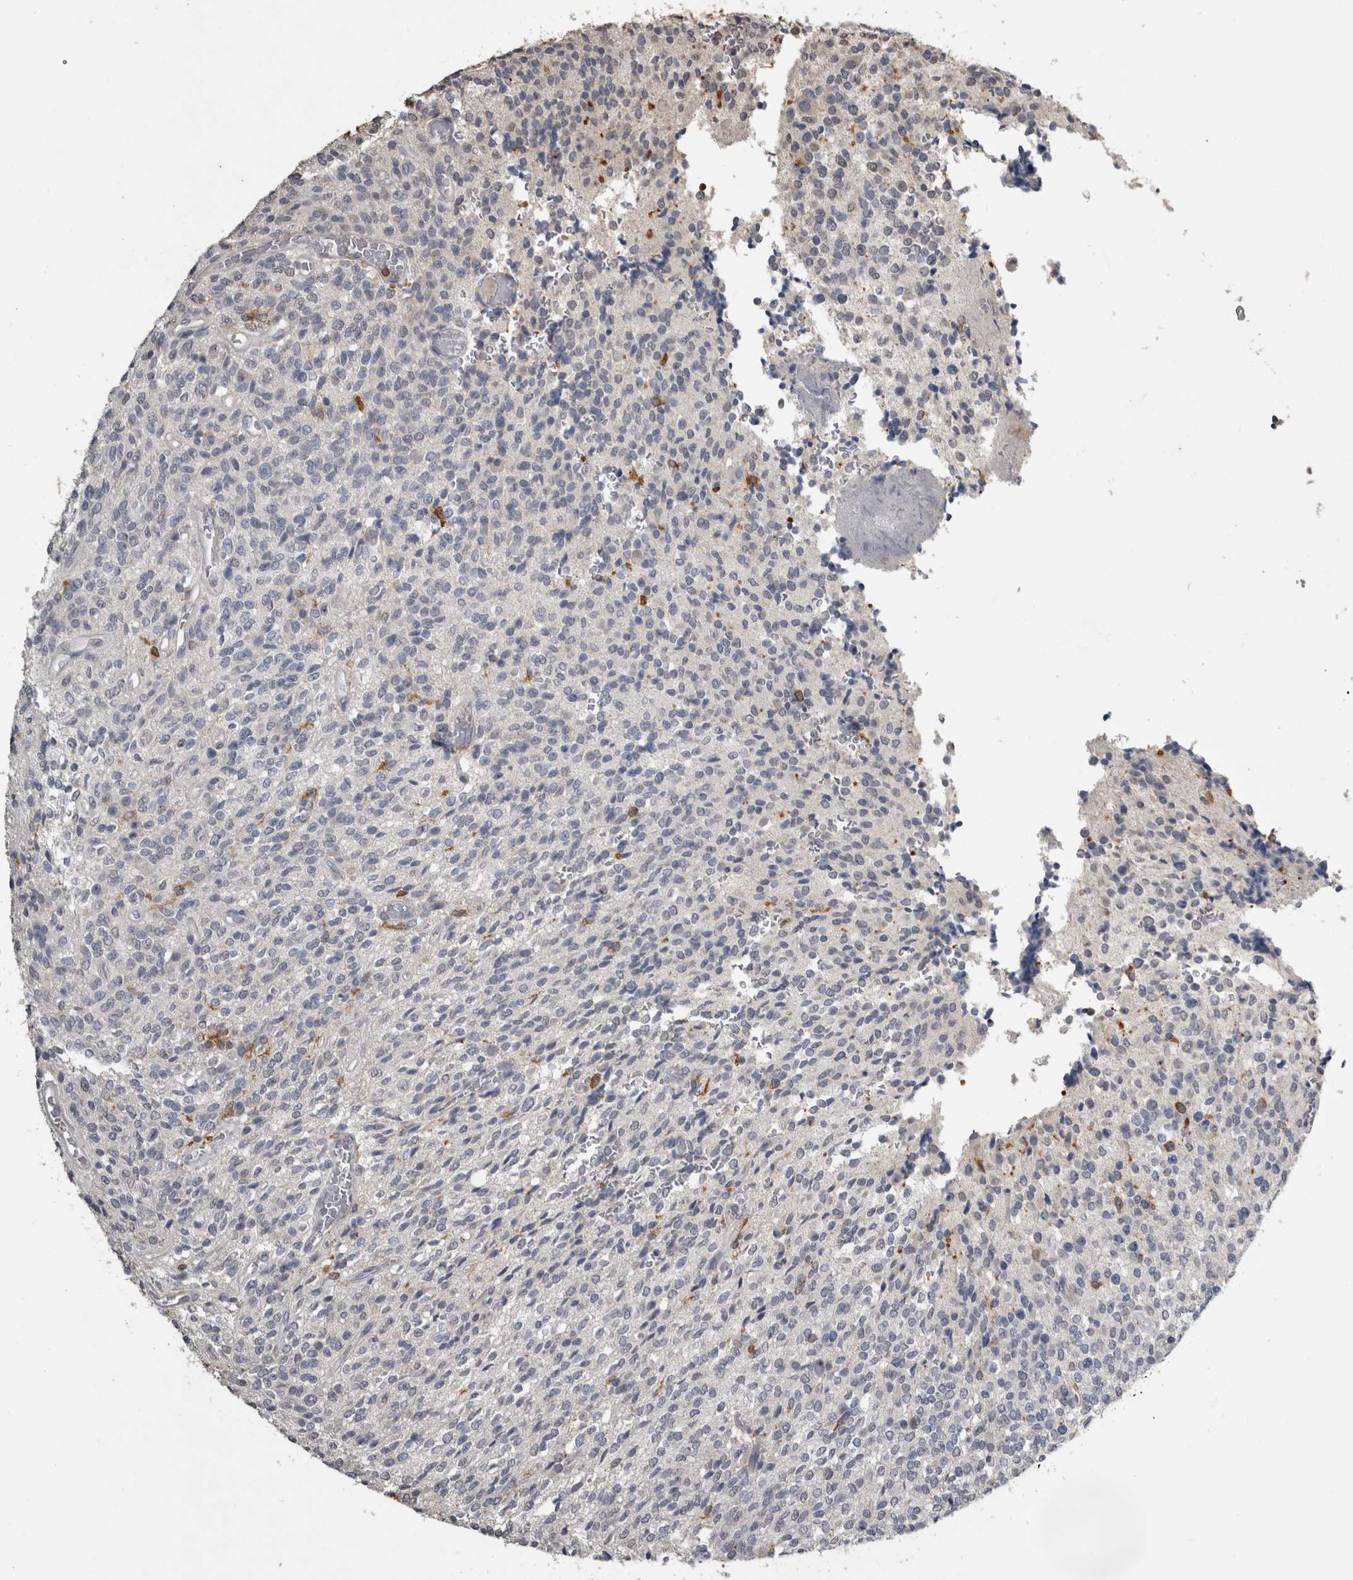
{"staining": {"intensity": "negative", "quantity": "none", "location": "none"}, "tissue": "glioma", "cell_type": "Tumor cells", "image_type": "cancer", "snomed": [{"axis": "morphology", "description": "Glioma, malignant, High grade"}, {"axis": "topography", "description": "Brain"}], "caption": "High magnification brightfield microscopy of glioma stained with DAB (brown) and counterstained with hematoxylin (blue): tumor cells show no significant staining.", "gene": "PIK3AP1", "patient": {"sex": "male", "age": 34}}